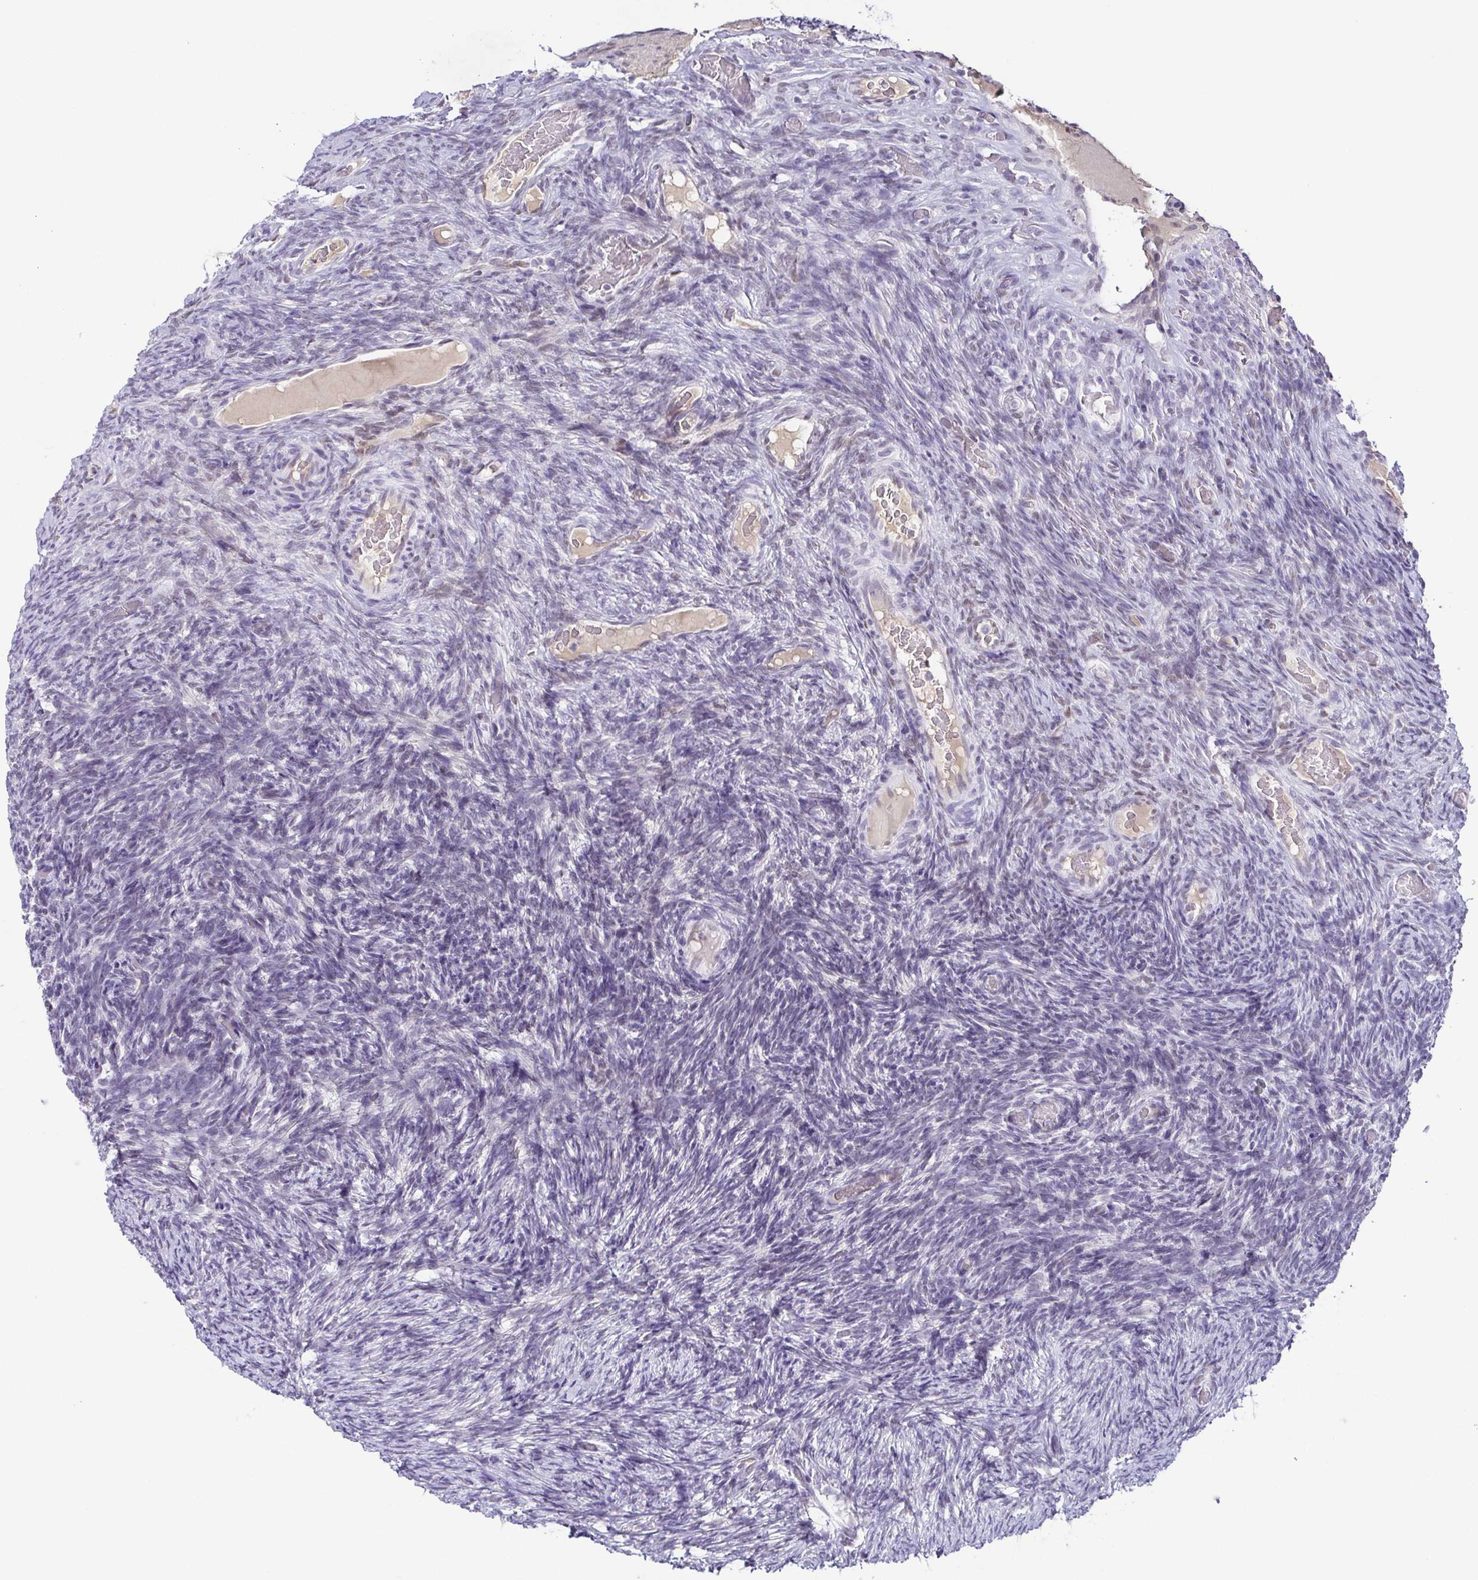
{"staining": {"intensity": "negative", "quantity": "none", "location": "none"}, "tissue": "ovary", "cell_type": "Ovarian stroma cells", "image_type": "normal", "snomed": [{"axis": "morphology", "description": "Normal tissue, NOS"}, {"axis": "topography", "description": "Ovary"}], "caption": "Human ovary stained for a protein using immunohistochemistry (IHC) exhibits no positivity in ovarian stroma cells.", "gene": "TCF3", "patient": {"sex": "female", "age": 34}}